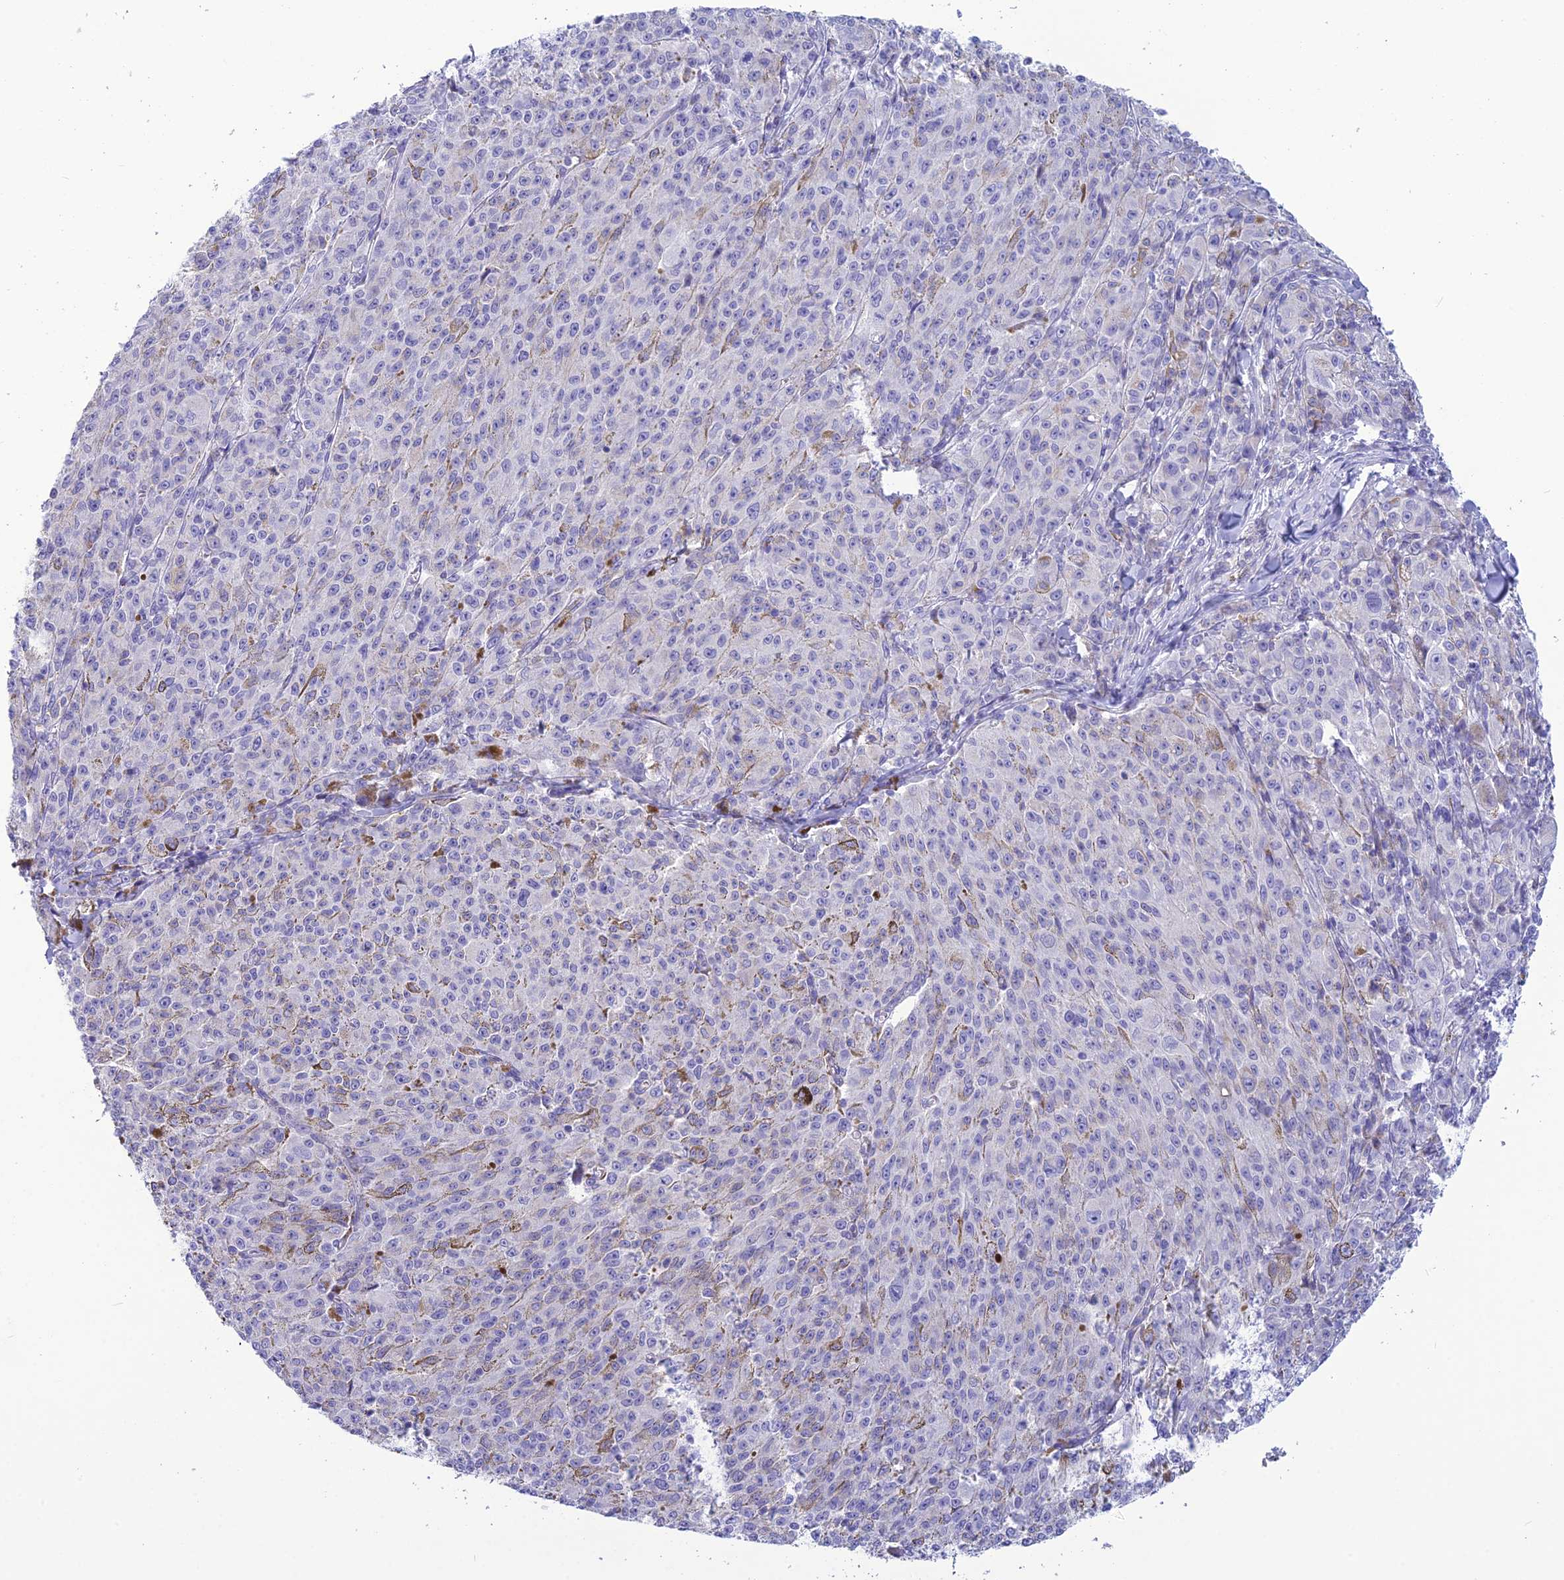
{"staining": {"intensity": "negative", "quantity": "none", "location": "none"}, "tissue": "melanoma", "cell_type": "Tumor cells", "image_type": "cancer", "snomed": [{"axis": "morphology", "description": "Malignant melanoma, NOS"}, {"axis": "topography", "description": "Skin"}], "caption": "Immunohistochemistry micrograph of neoplastic tissue: melanoma stained with DAB shows no significant protein positivity in tumor cells.", "gene": "POMGNT1", "patient": {"sex": "female", "age": 52}}